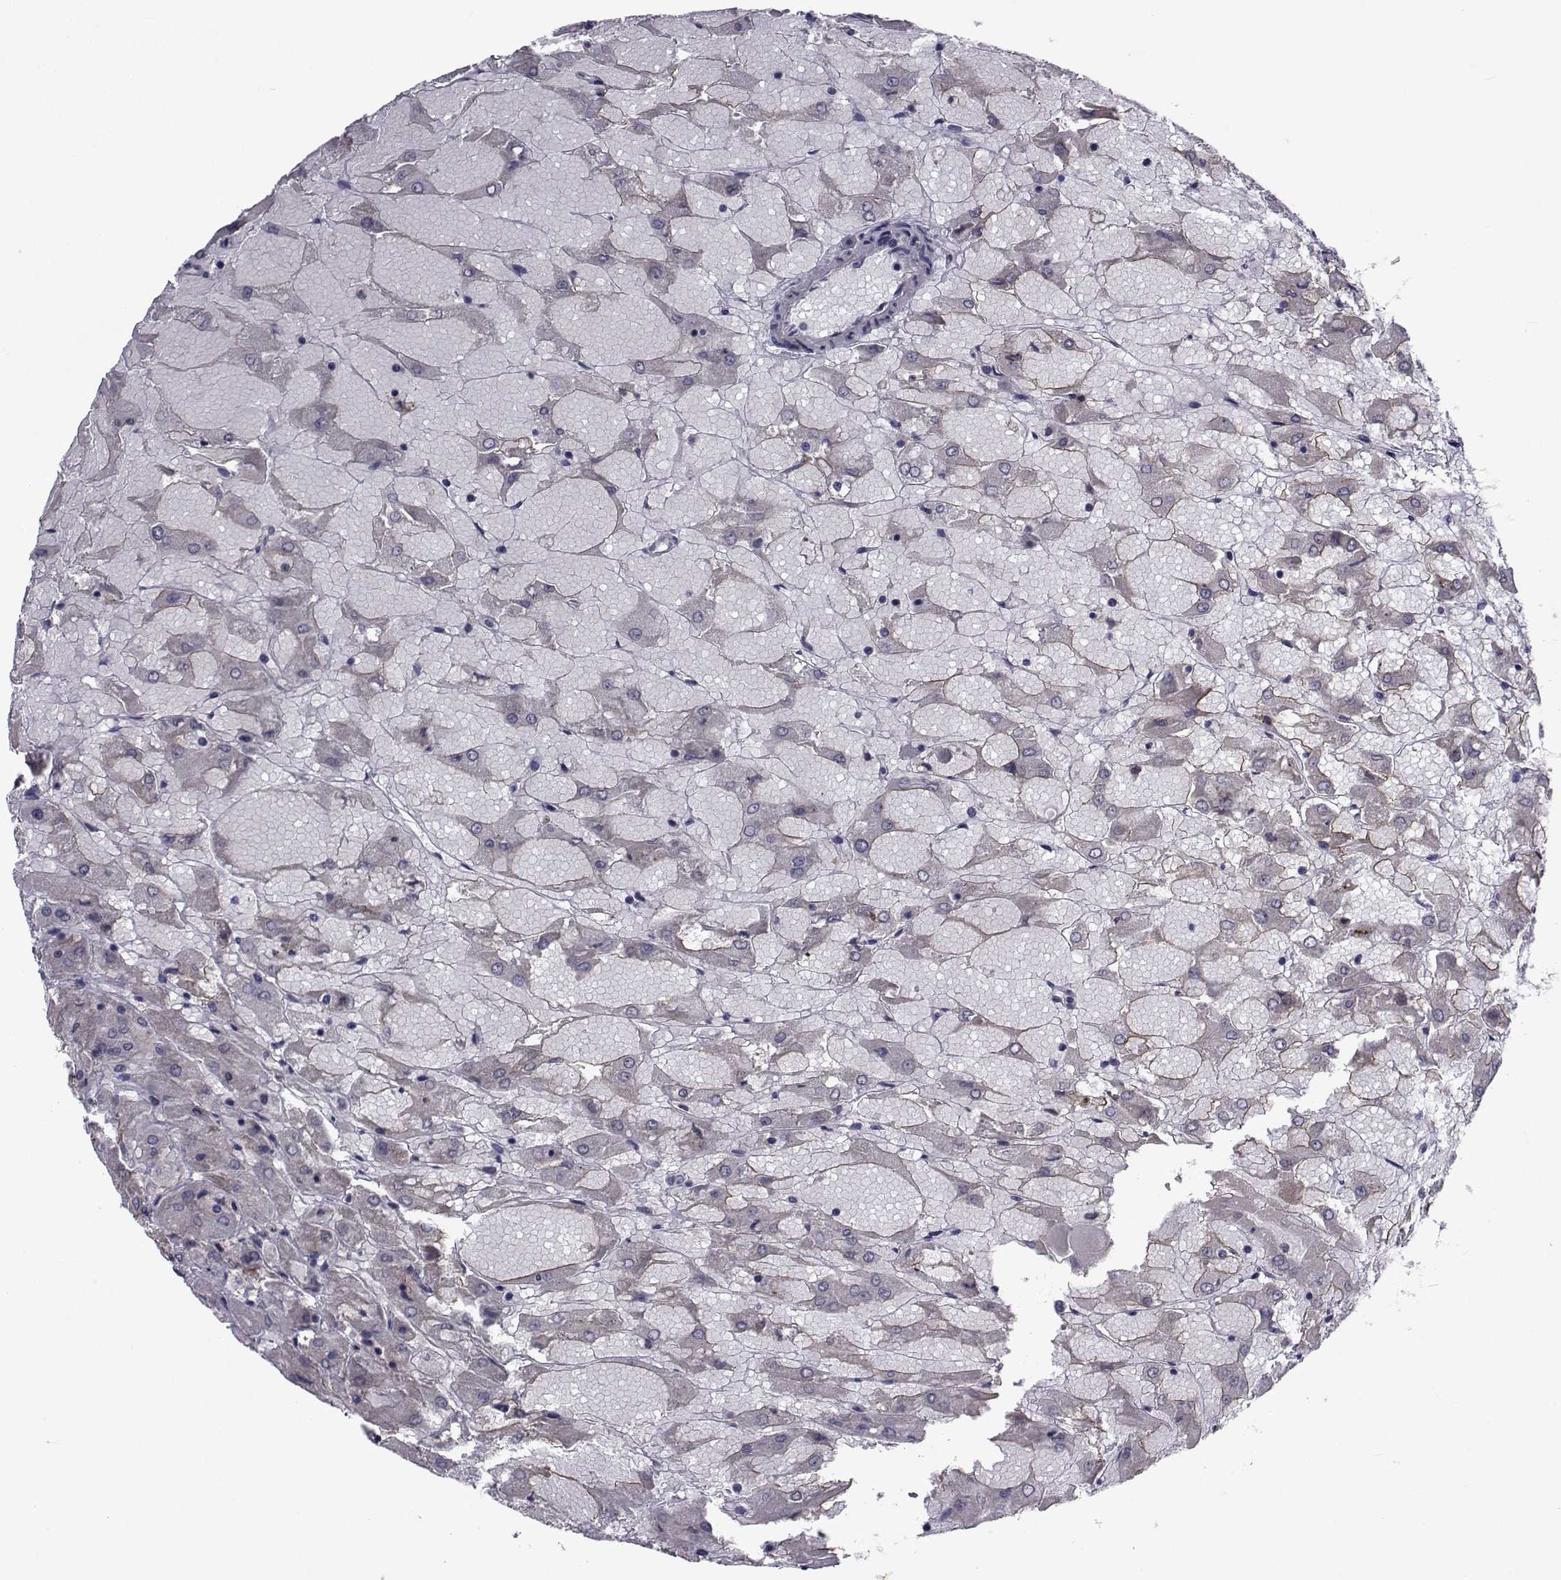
{"staining": {"intensity": "negative", "quantity": "none", "location": "none"}, "tissue": "renal cancer", "cell_type": "Tumor cells", "image_type": "cancer", "snomed": [{"axis": "morphology", "description": "Adenocarcinoma, NOS"}, {"axis": "topography", "description": "Kidney"}], "caption": "This is a image of immunohistochemistry (IHC) staining of renal adenocarcinoma, which shows no expression in tumor cells.", "gene": "CFAP74", "patient": {"sex": "male", "age": 72}}